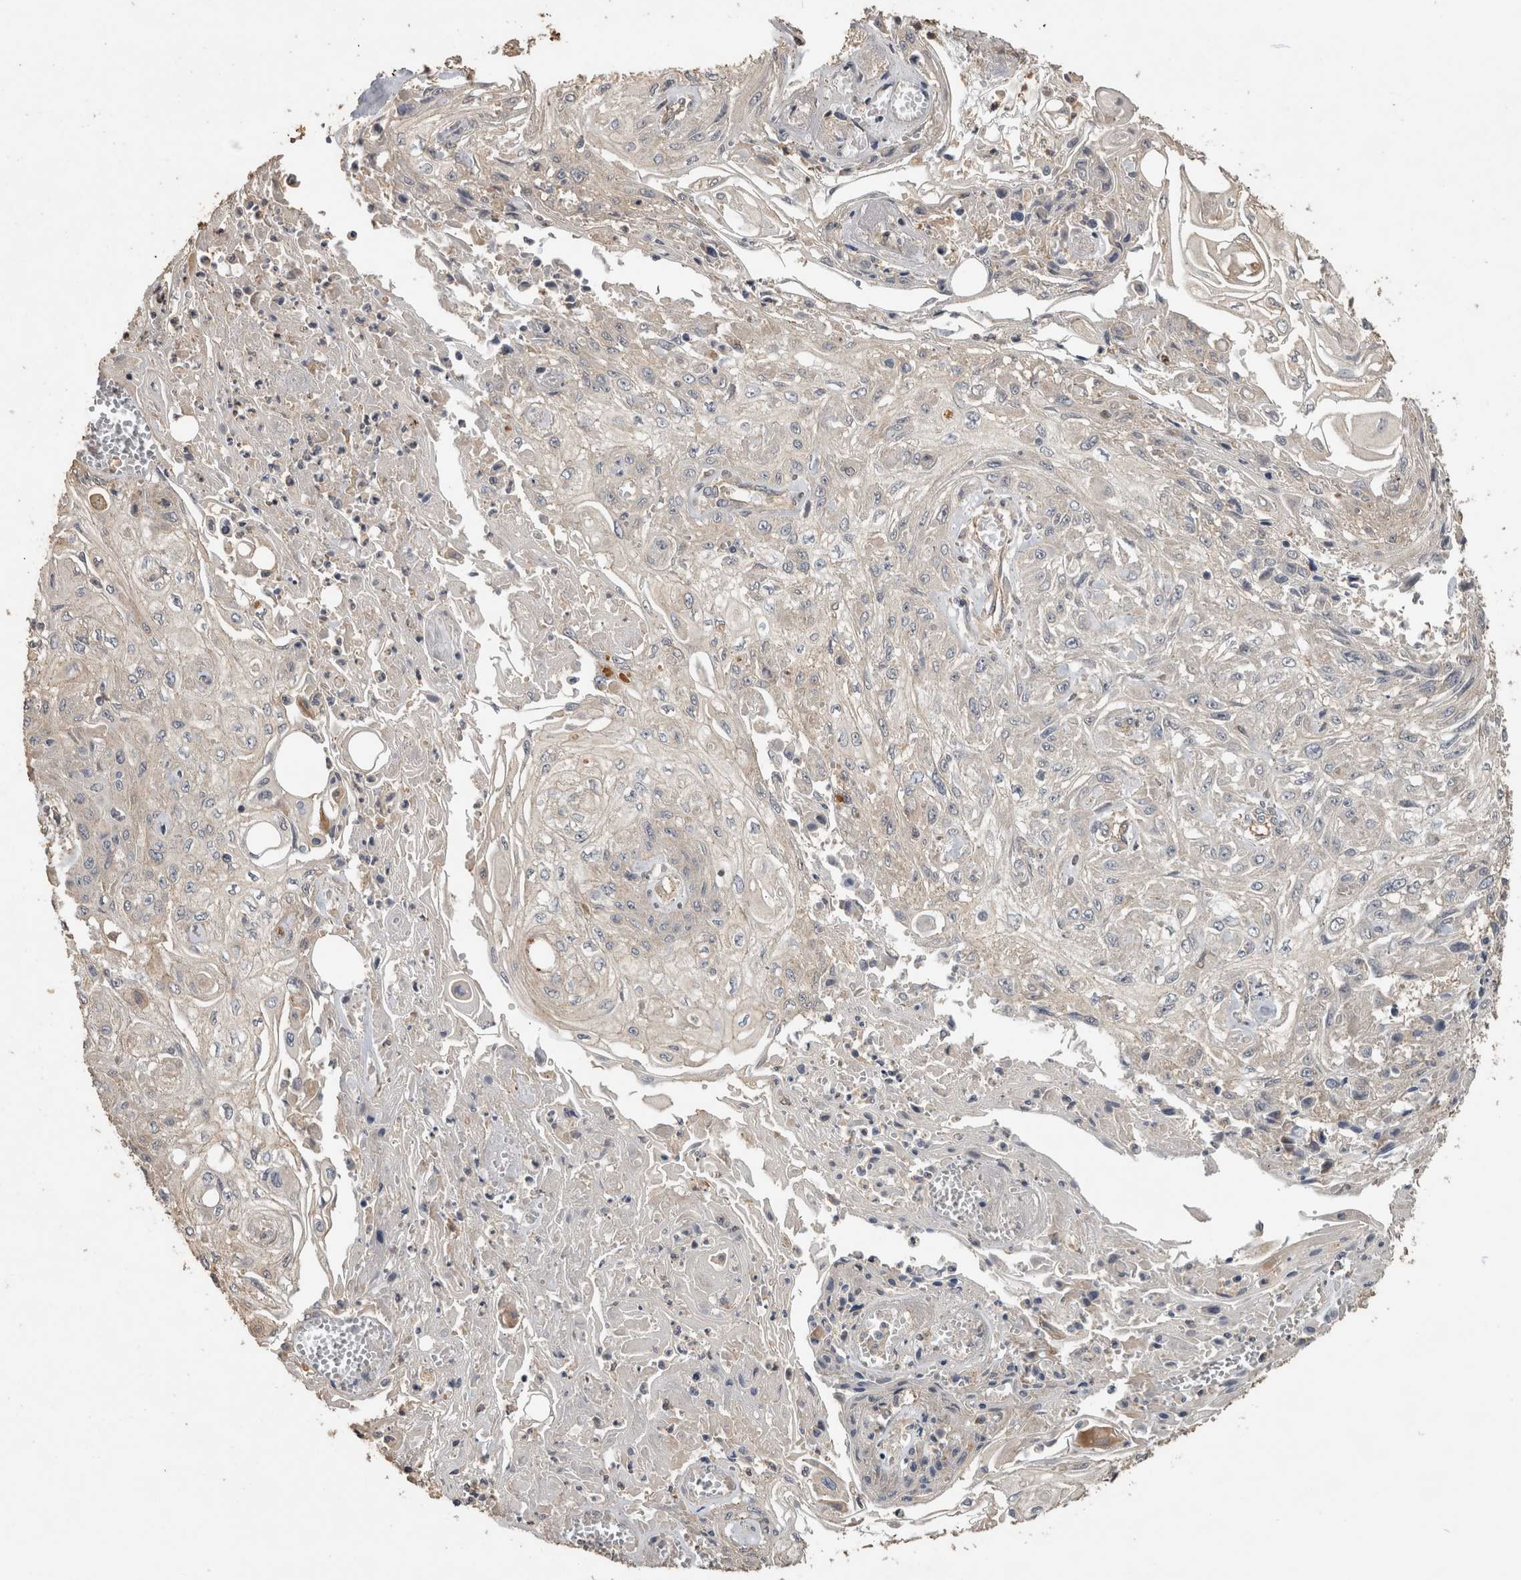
{"staining": {"intensity": "negative", "quantity": "none", "location": "none"}, "tissue": "skin cancer", "cell_type": "Tumor cells", "image_type": "cancer", "snomed": [{"axis": "morphology", "description": "Squamous cell carcinoma, NOS"}, {"axis": "morphology", "description": "Squamous cell carcinoma, metastatic, NOS"}, {"axis": "topography", "description": "Skin"}, {"axis": "topography", "description": "Lymph node"}], "caption": "Immunohistochemical staining of skin cancer displays no significant staining in tumor cells.", "gene": "RHPN1", "patient": {"sex": "male", "age": 75}}